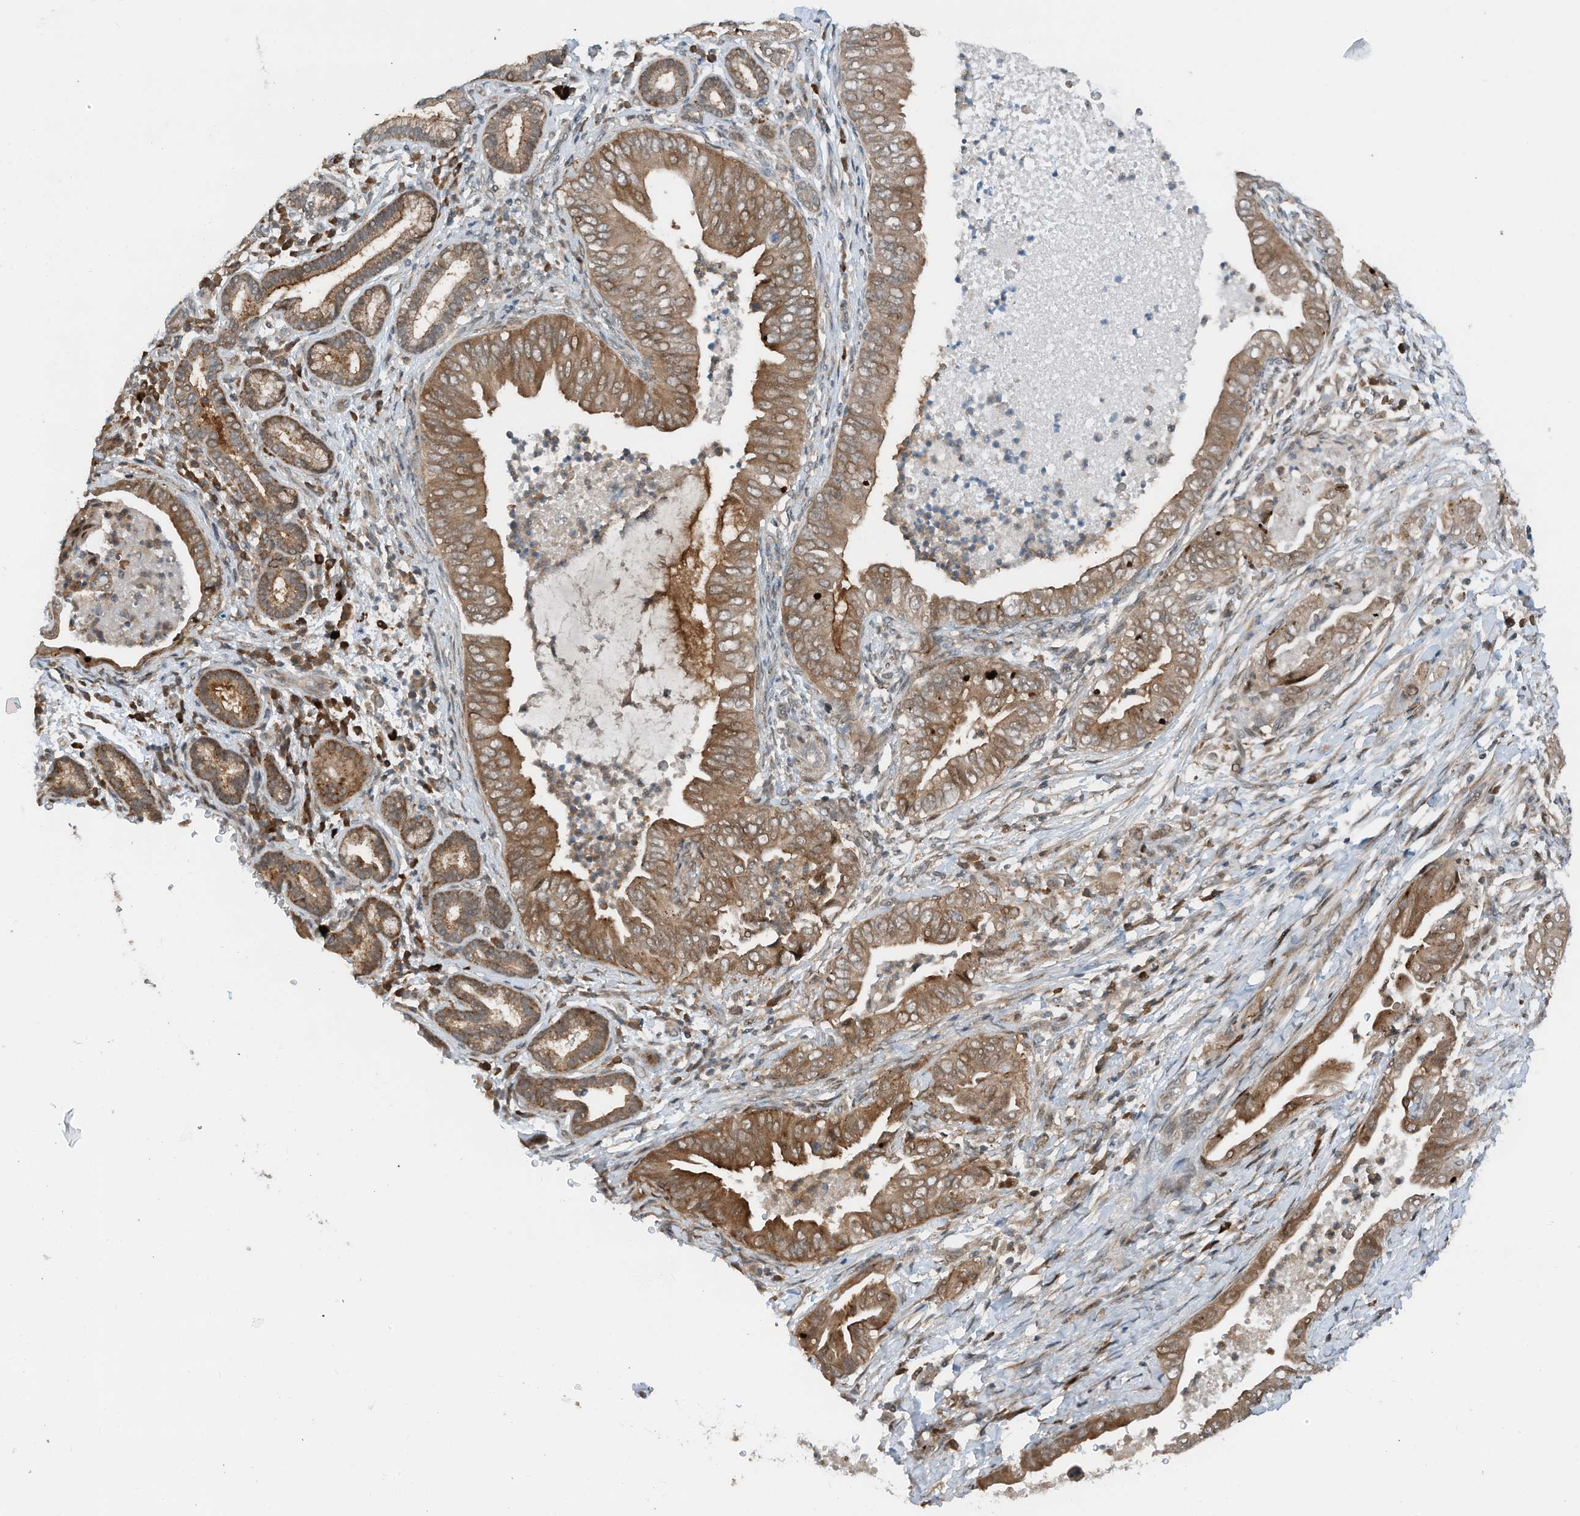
{"staining": {"intensity": "moderate", "quantity": ">75%", "location": "cytoplasmic/membranous"}, "tissue": "pancreatic cancer", "cell_type": "Tumor cells", "image_type": "cancer", "snomed": [{"axis": "morphology", "description": "Adenocarcinoma, NOS"}, {"axis": "topography", "description": "Pancreas"}], "caption": "Tumor cells display medium levels of moderate cytoplasmic/membranous positivity in about >75% of cells in pancreatic cancer (adenocarcinoma). (DAB (3,3'-diaminobenzidine) IHC, brown staining for protein, blue staining for nuclei).", "gene": "RMND1", "patient": {"sex": "male", "age": 75}}